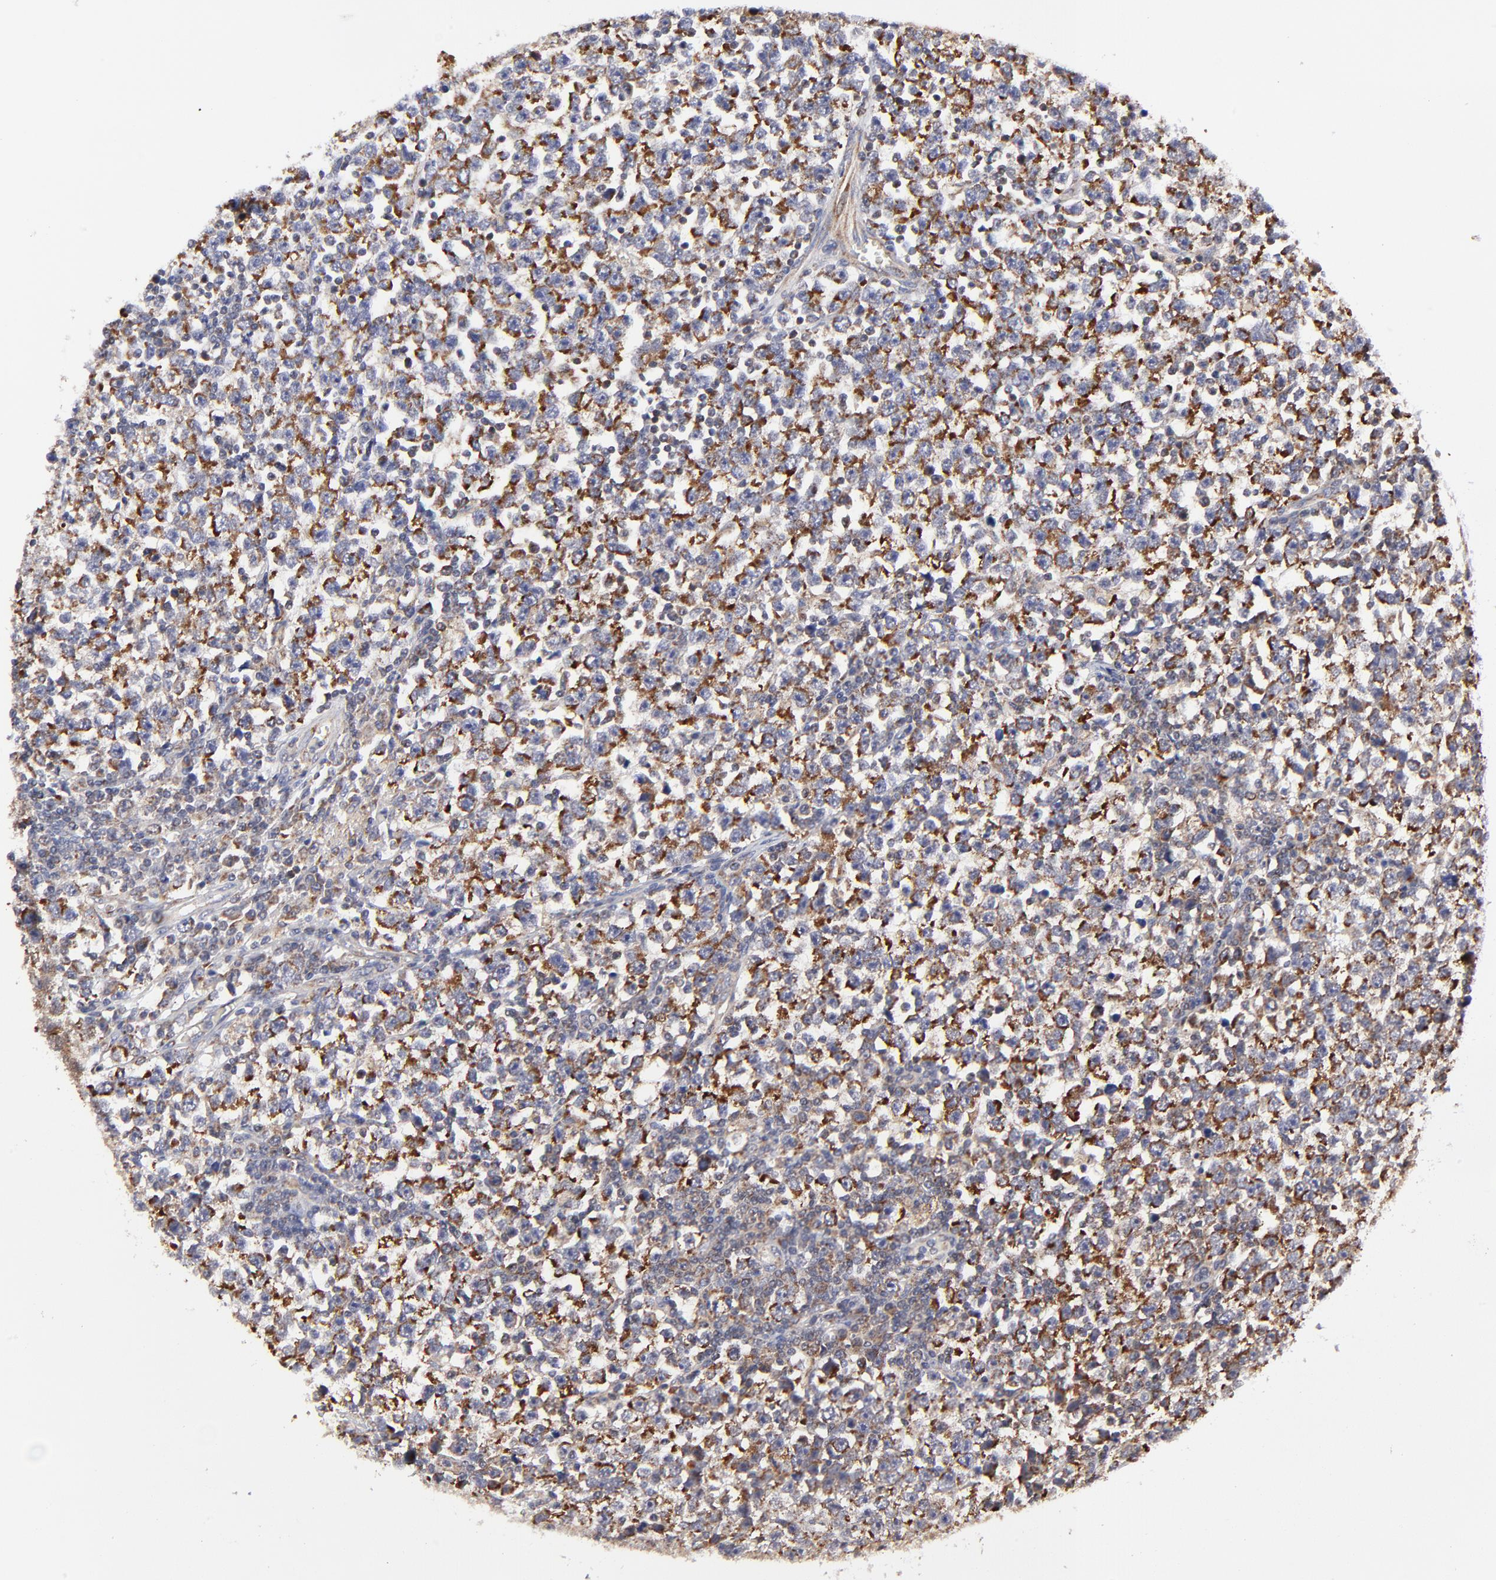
{"staining": {"intensity": "strong", "quantity": ">75%", "location": "cytoplasmic/membranous"}, "tissue": "testis cancer", "cell_type": "Tumor cells", "image_type": "cancer", "snomed": [{"axis": "morphology", "description": "Seminoma, NOS"}, {"axis": "topography", "description": "Testis"}], "caption": "Brown immunohistochemical staining in human seminoma (testis) displays strong cytoplasmic/membranous expression in about >75% of tumor cells.", "gene": "MAP2K7", "patient": {"sex": "male", "age": 43}}